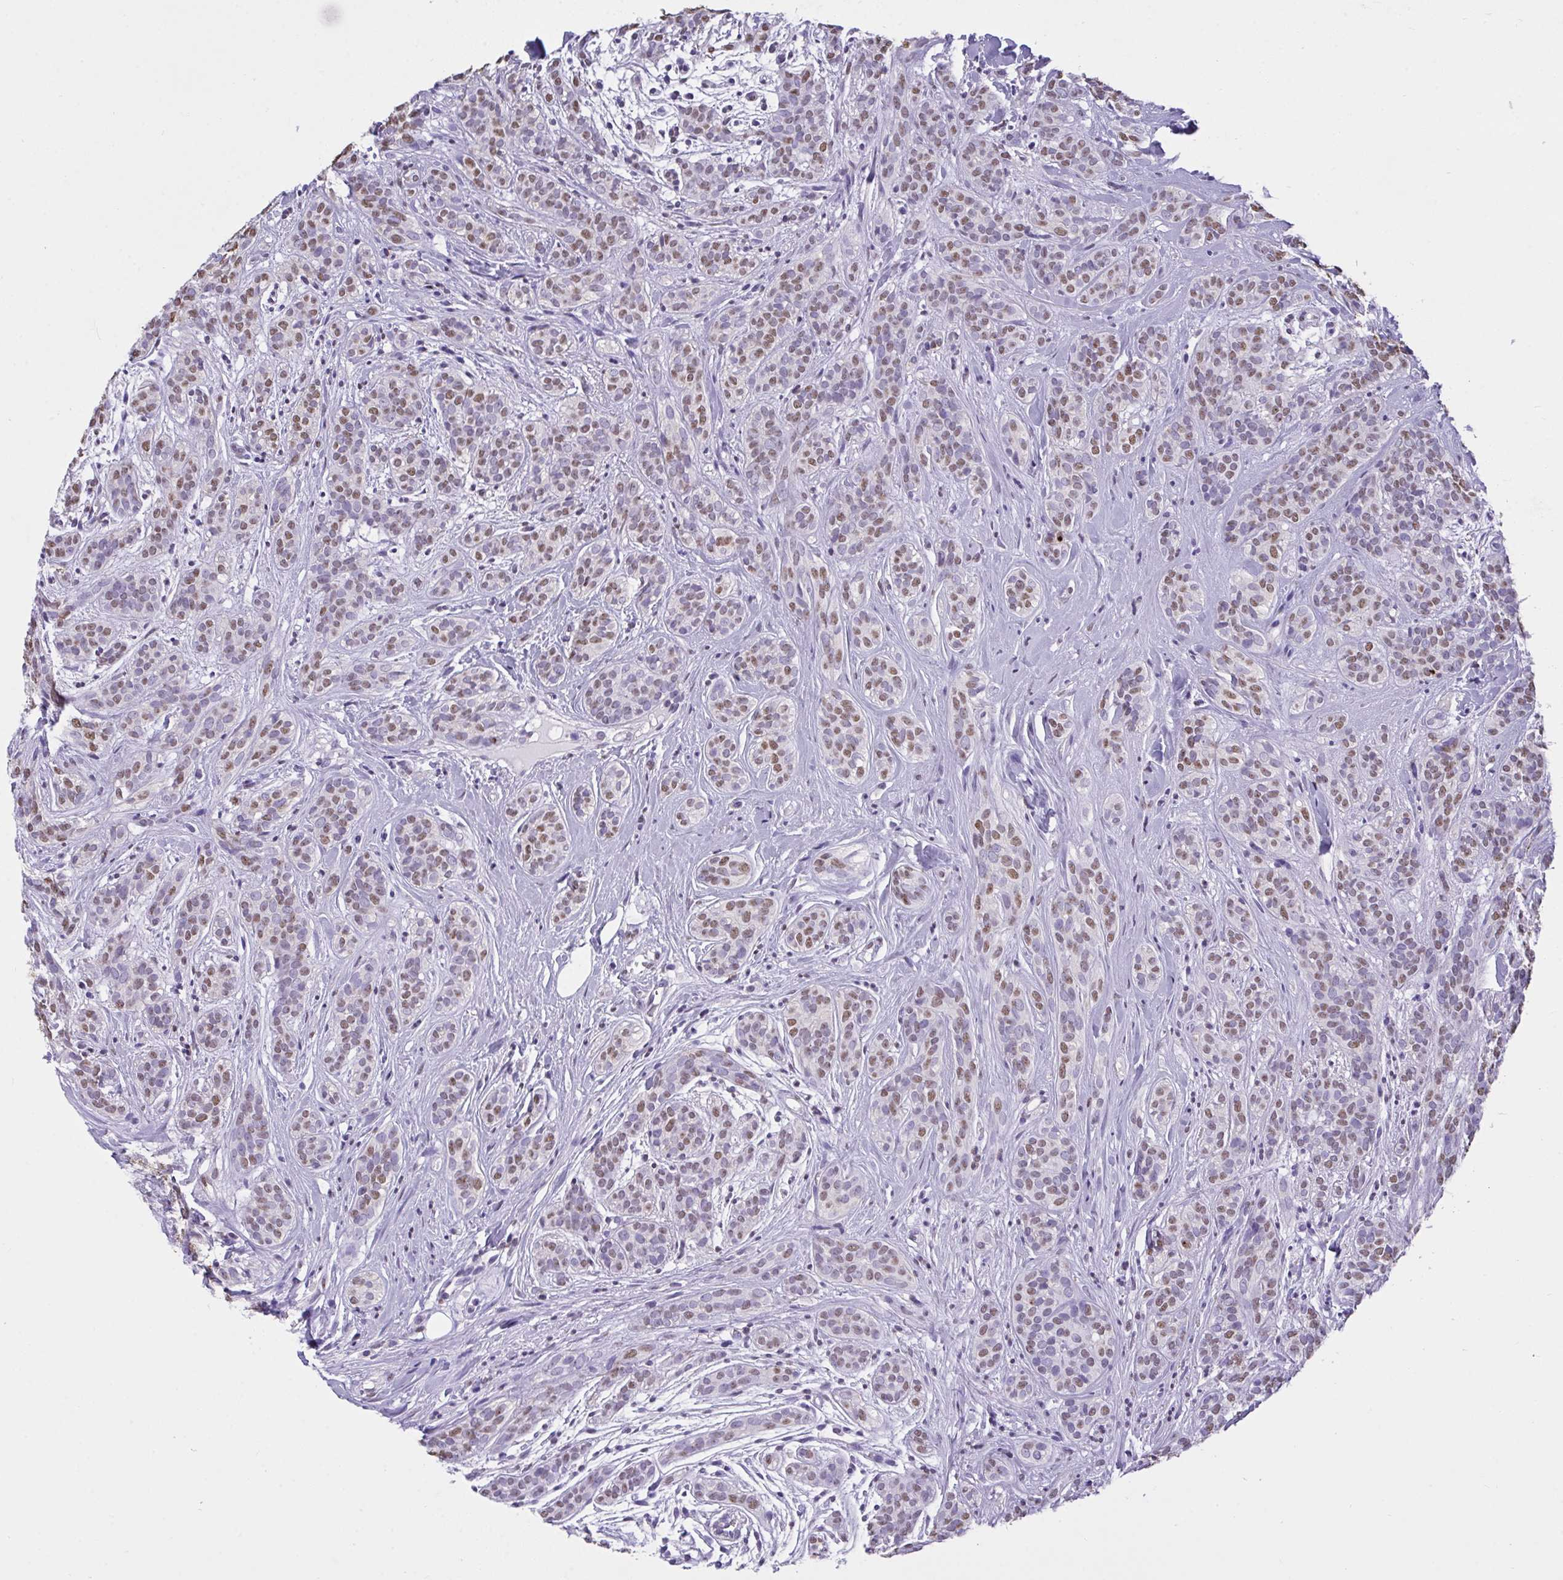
{"staining": {"intensity": "moderate", "quantity": "25%-75%", "location": "nuclear"}, "tissue": "head and neck cancer", "cell_type": "Tumor cells", "image_type": "cancer", "snomed": [{"axis": "morphology", "description": "Adenocarcinoma, NOS"}, {"axis": "topography", "description": "Head-Neck"}], "caption": "Tumor cells reveal moderate nuclear expression in approximately 25%-75% of cells in head and neck cancer. (Brightfield microscopy of DAB IHC at high magnification).", "gene": "SEMA6B", "patient": {"sex": "female", "age": 57}}